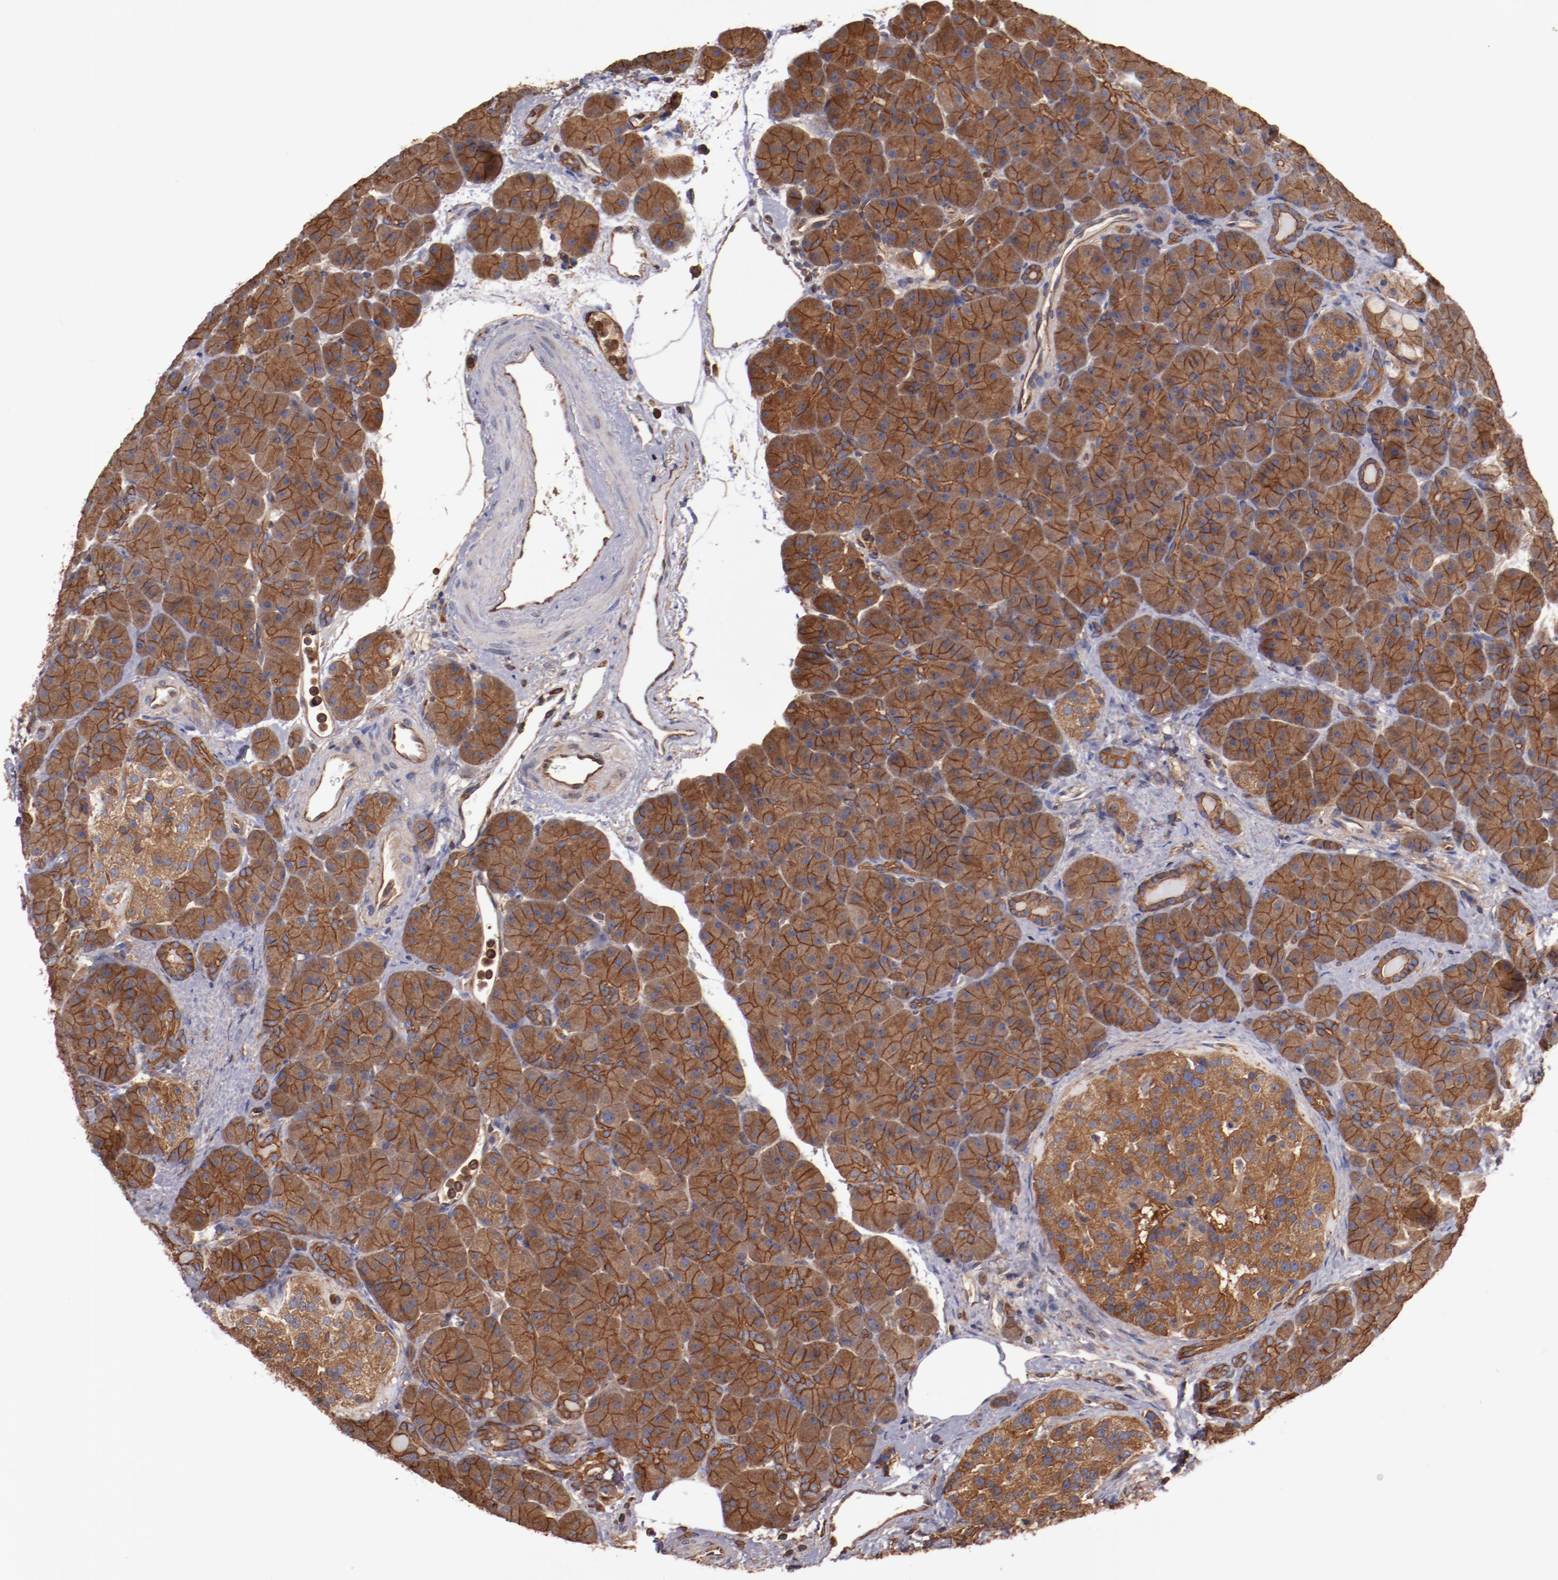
{"staining": {"intensity": "strong", "quantity": ">75%", "location": "cytoplasmic/membranous"}, "tissue": "pancreas", "cell_type": "Exocrine glandular cells", "image_type": "normal", "snomed": [{"axis": "morphology", "description": "Normal tissue, NOS"}, {"axis": "topography", "description": "Pancreas"}], "caption": "A micrograph showing strong cytoplasmic/membranous positivity in approximately >75% of exocrine glandular cells in benign pancreas, as visualized by brown immunohistochemical staining.", "gene": "TMOD3", "patient": {"sex": "male", "age": 66}}